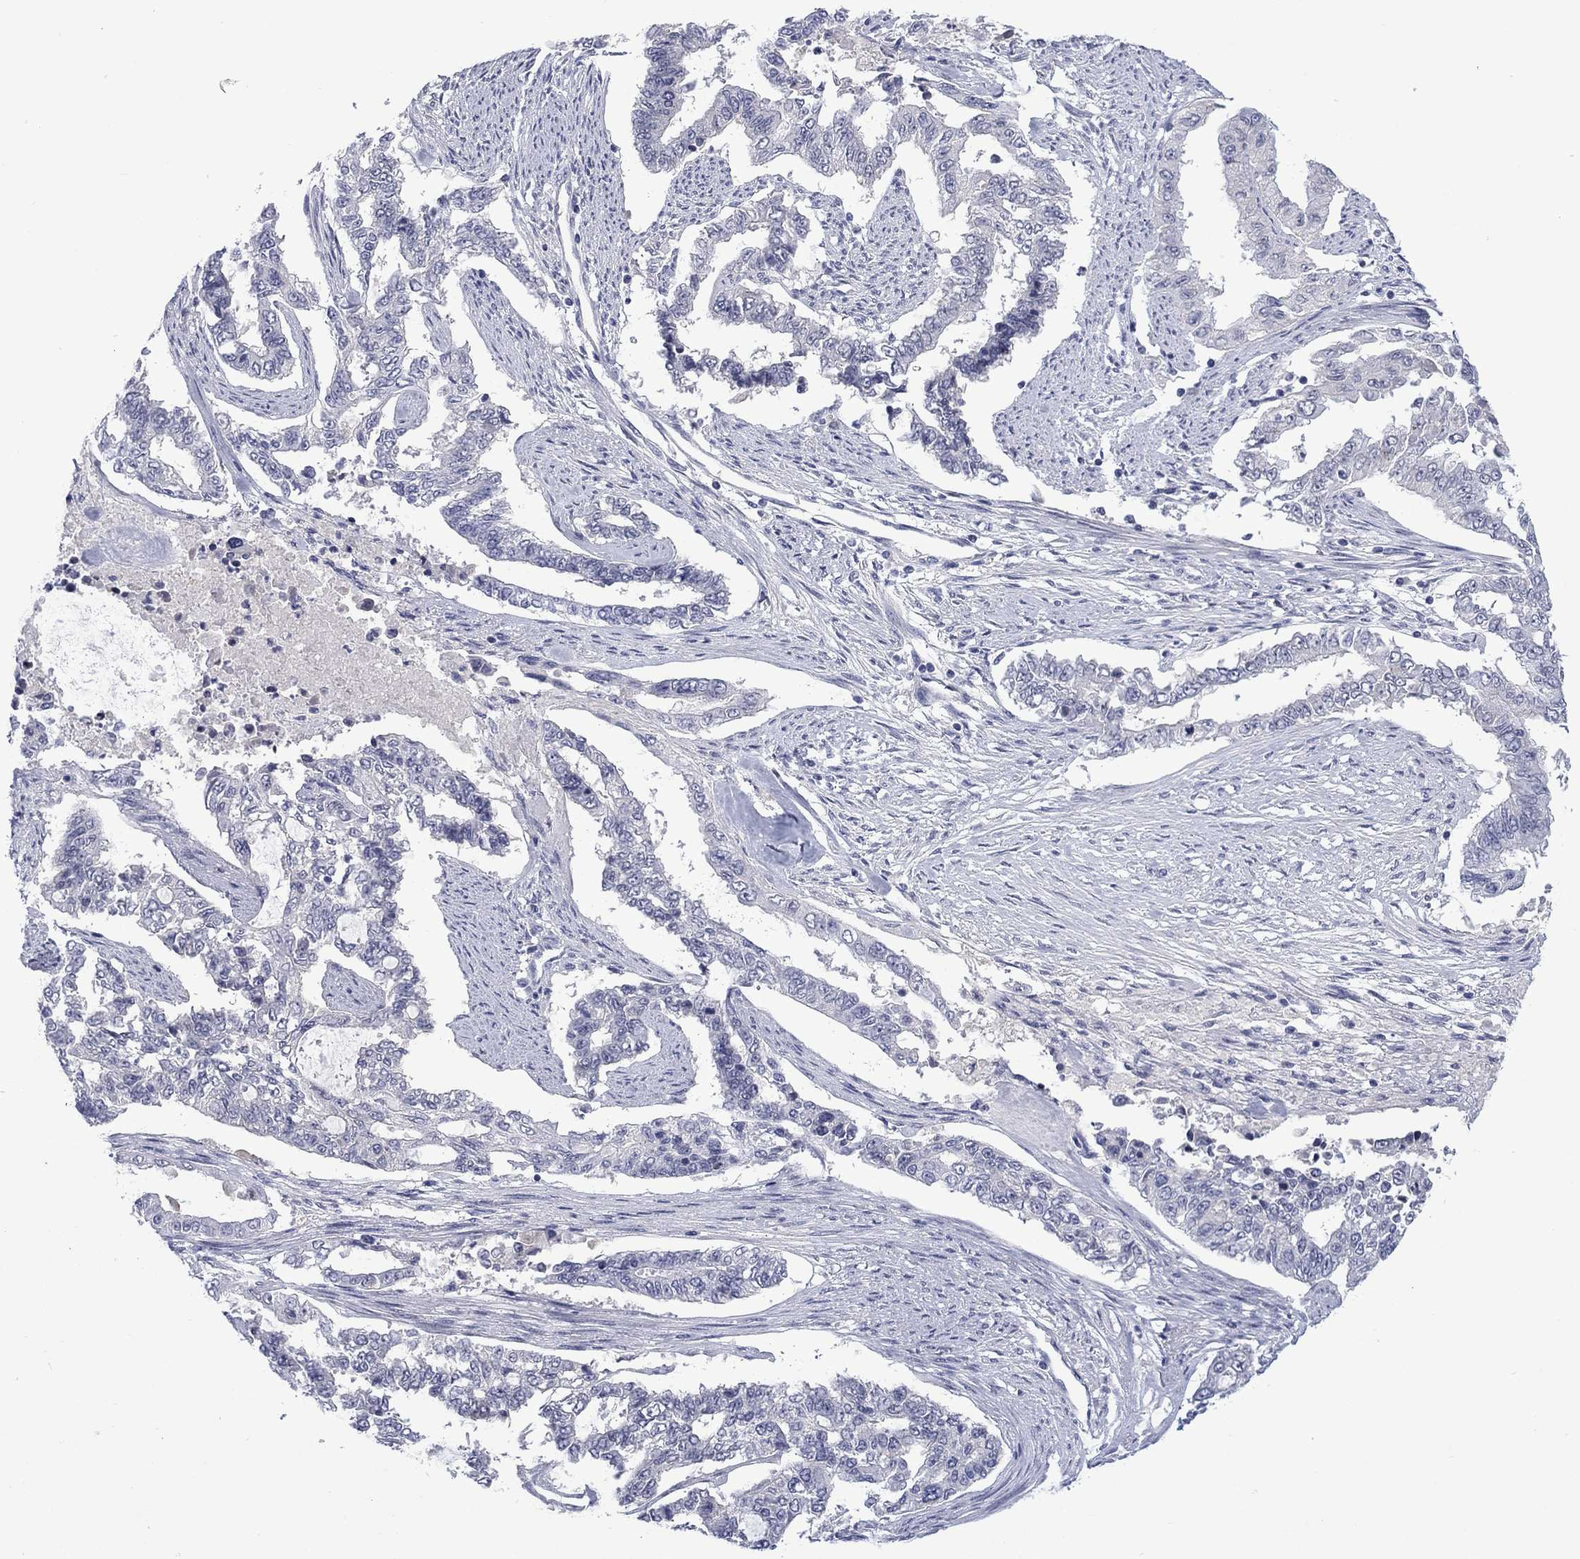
{"staining": {"intensity": "negative", "quantity": "none", "location": "none"}, "tissue": "endometrial cancer", "cell_type": "Tumor cells", "image_type": "cancer", "snomed": [{"axis": "morphology", "description": "Adenocarcinoma, NOS"}, {"axis": "topography", "description": "Uterus"}], "caption": "A micrograph of human endometrial adenocarcinoma is negative for staining in tumor cells.", "gene": "NSMF", "patient": {"sex": "female", "age": 59}}